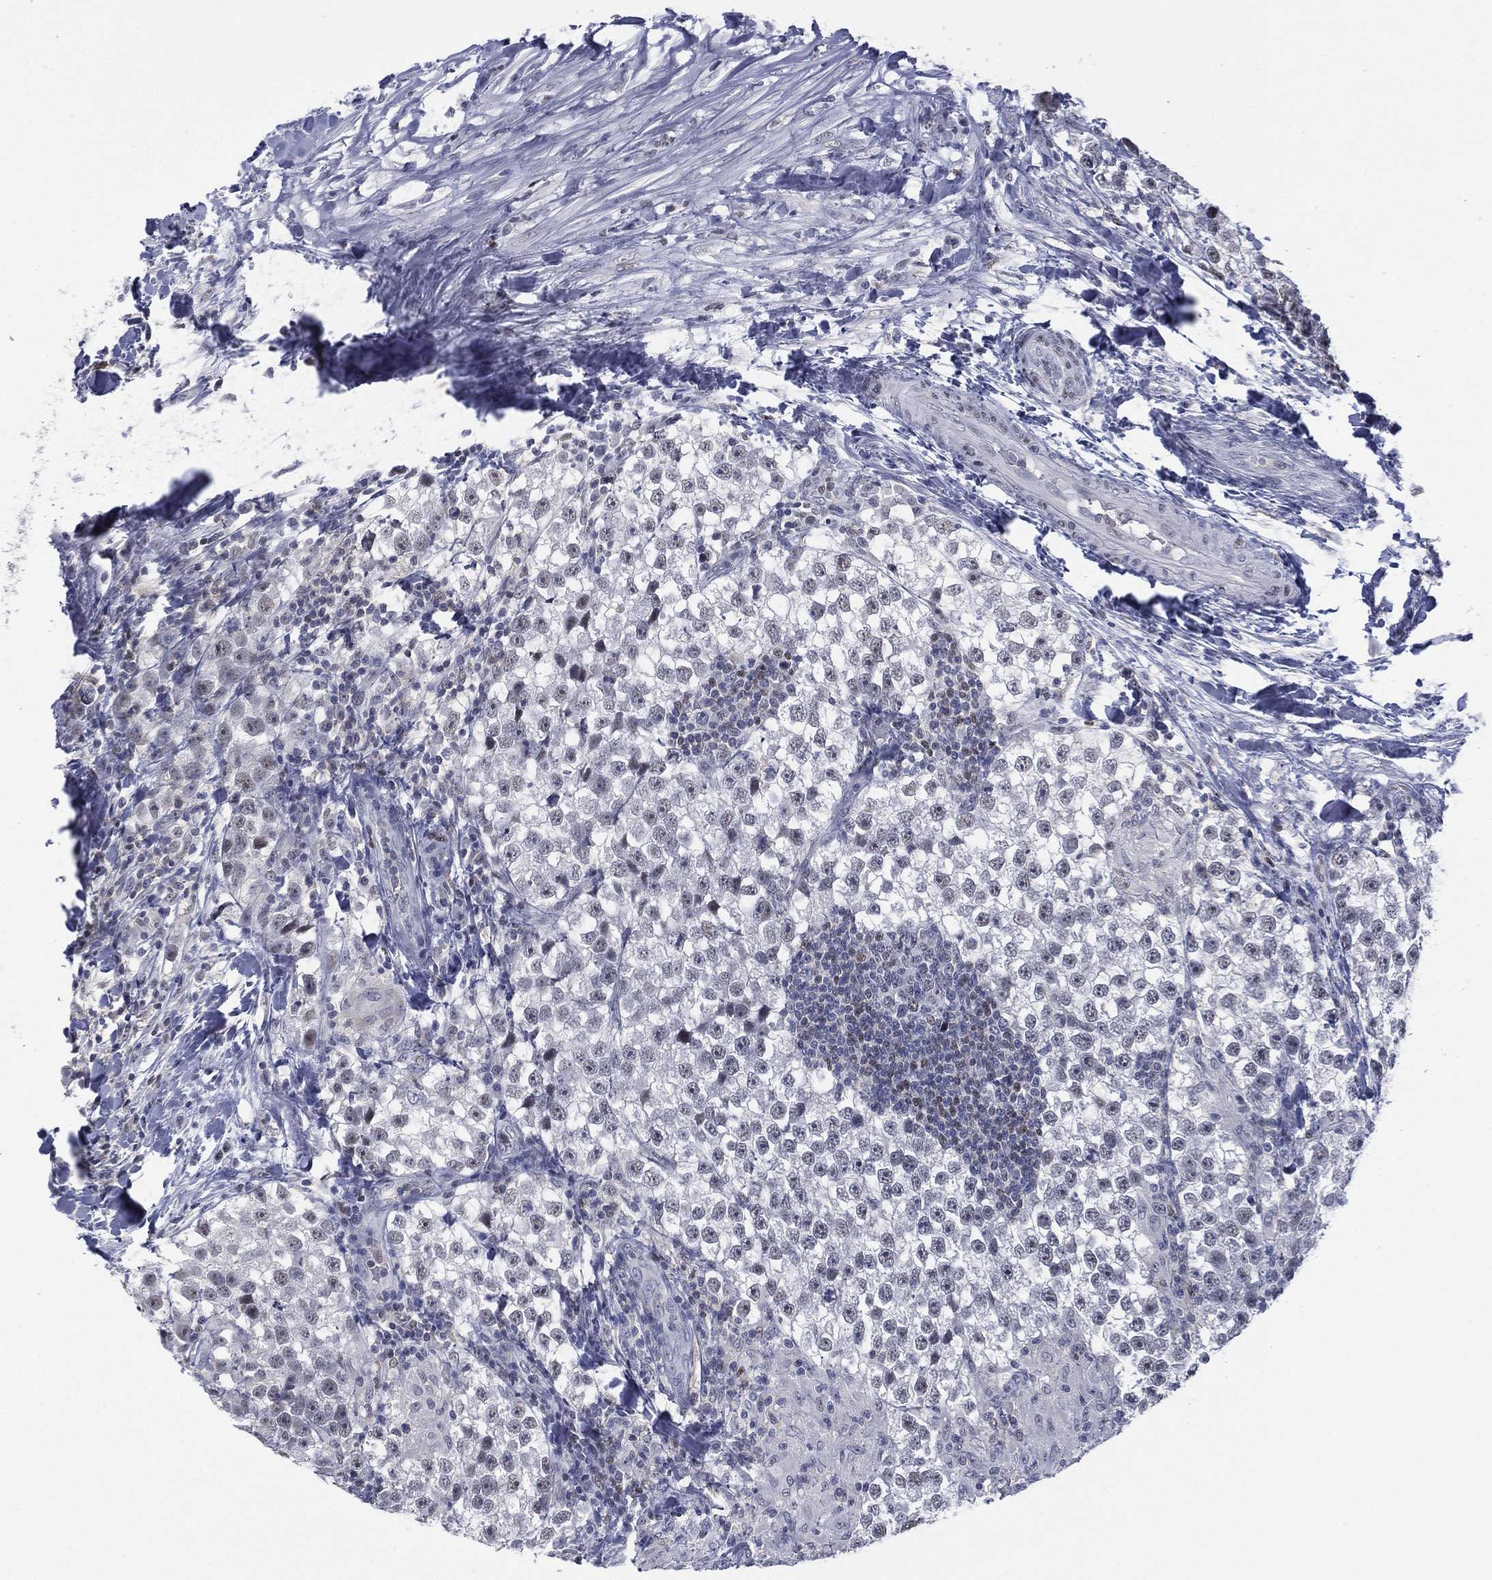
{"staining": {"intensity": "negative", "quantity": "none", "location": "none"}, "tissue": "testis cancer", "cell_type": "Tumor cells", "image_type": "cancer", "snomed": [{"axis": "morphology", "description": "Seminoma, NOS"}, {"axis": "topography", "description": "Testis"}], "caption": "The photomicrograph demonstrates no significant positivity in tumor cells of testis seminoma.", "gene": "ZNF711", "patient": {"sex": "male", "age": 46}}